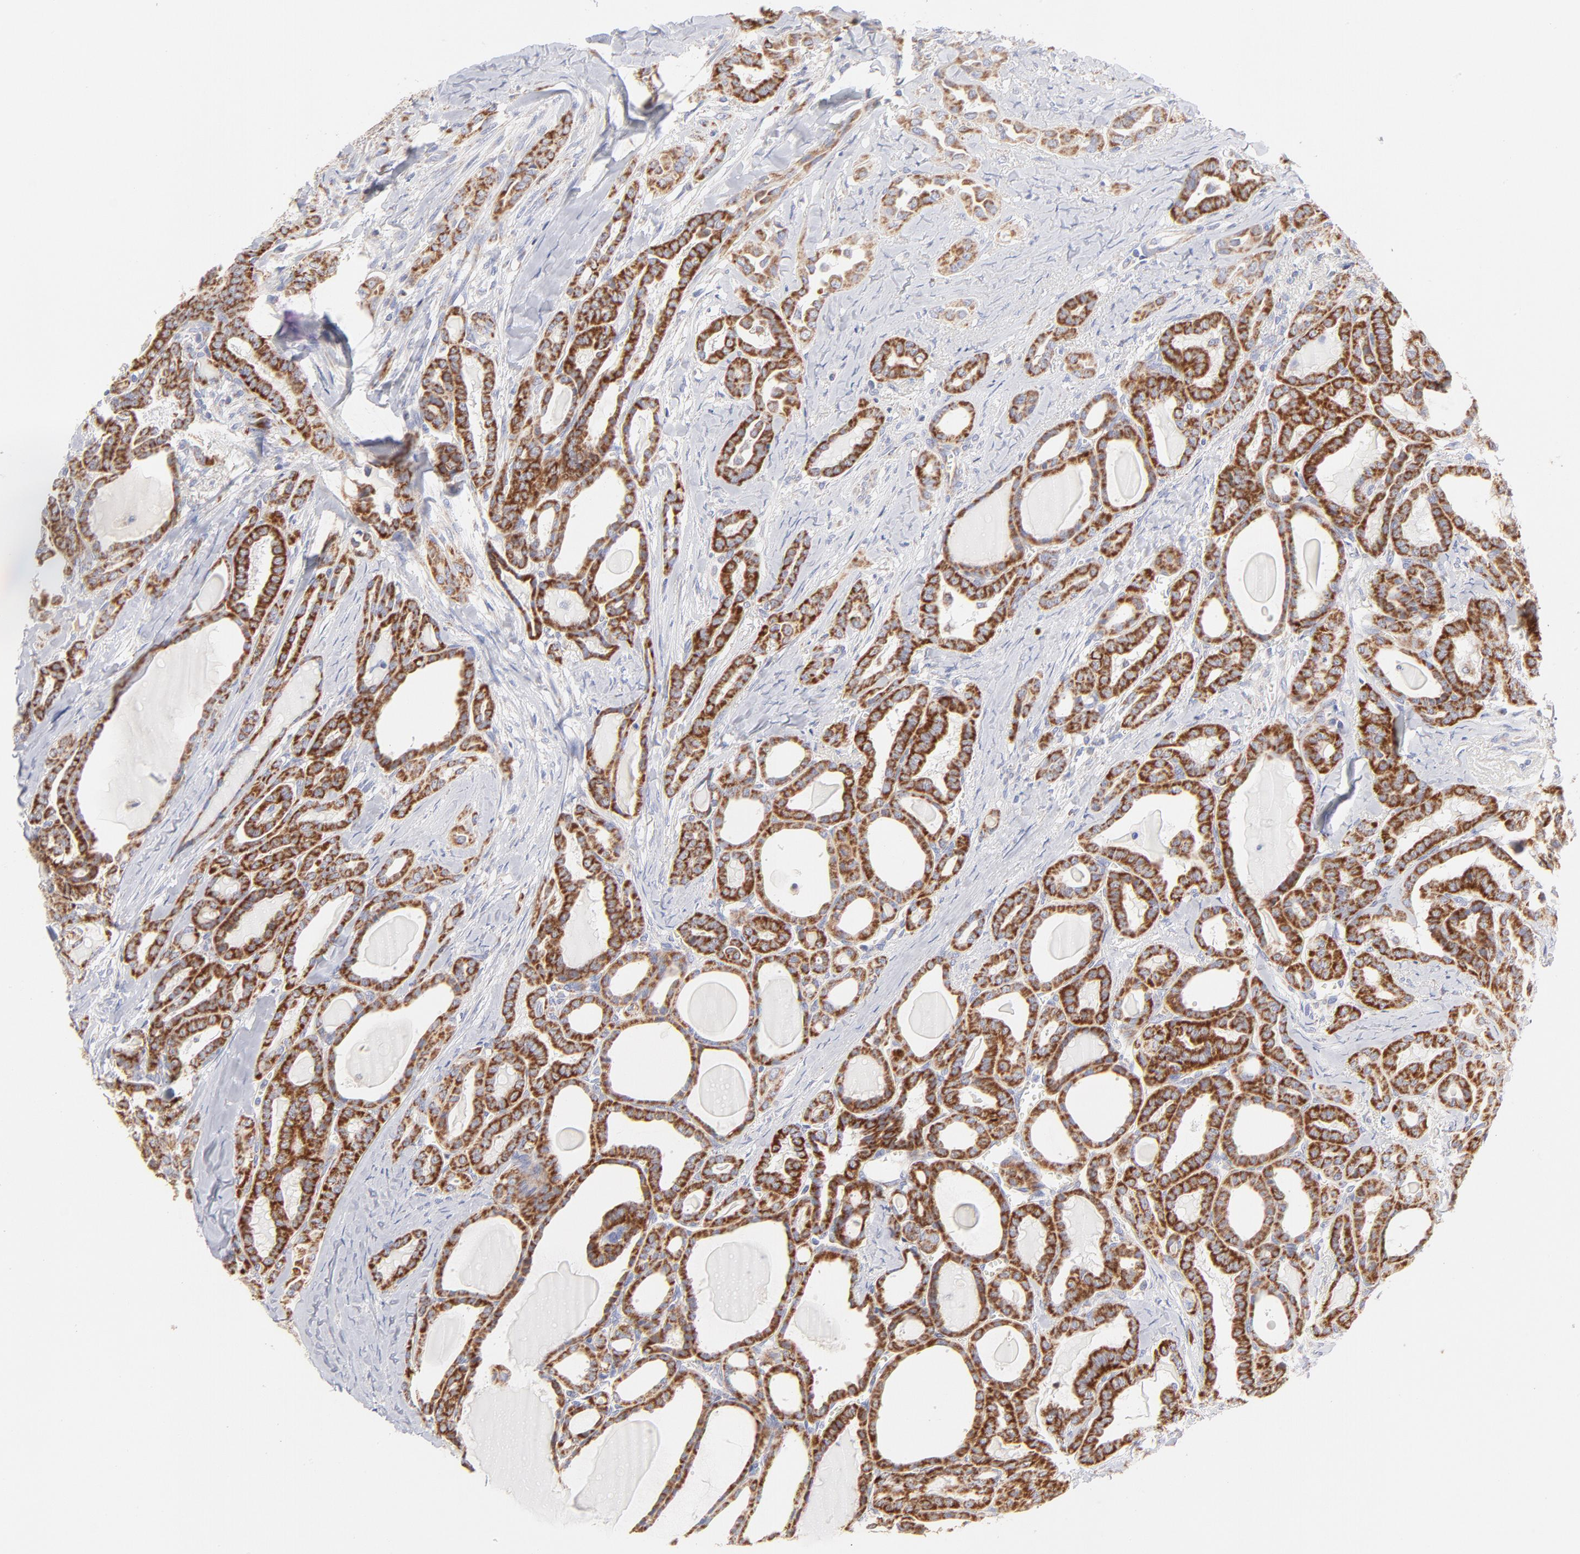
{"staining": {"intensity": "strong", "quantity": ">75%", "location": "cytoplasmic/membranous"}, "tissue": "thyroid cancer", "cell_type": "Tumor cells", "image_type": "cancer", "snomed": [{"axis": "morphology", "description": "Carcinoma, NOS"}, {"axis": "topography", "description": "Thyroid gland"}], "caption": "This is an image of IHC staining of thyroid carcinoma, which shows strong staining in the cytoplasmic/membranous of tumor cells.", "gene": "TIMM8A", "patient": {"sex": "female", "age": 91}}